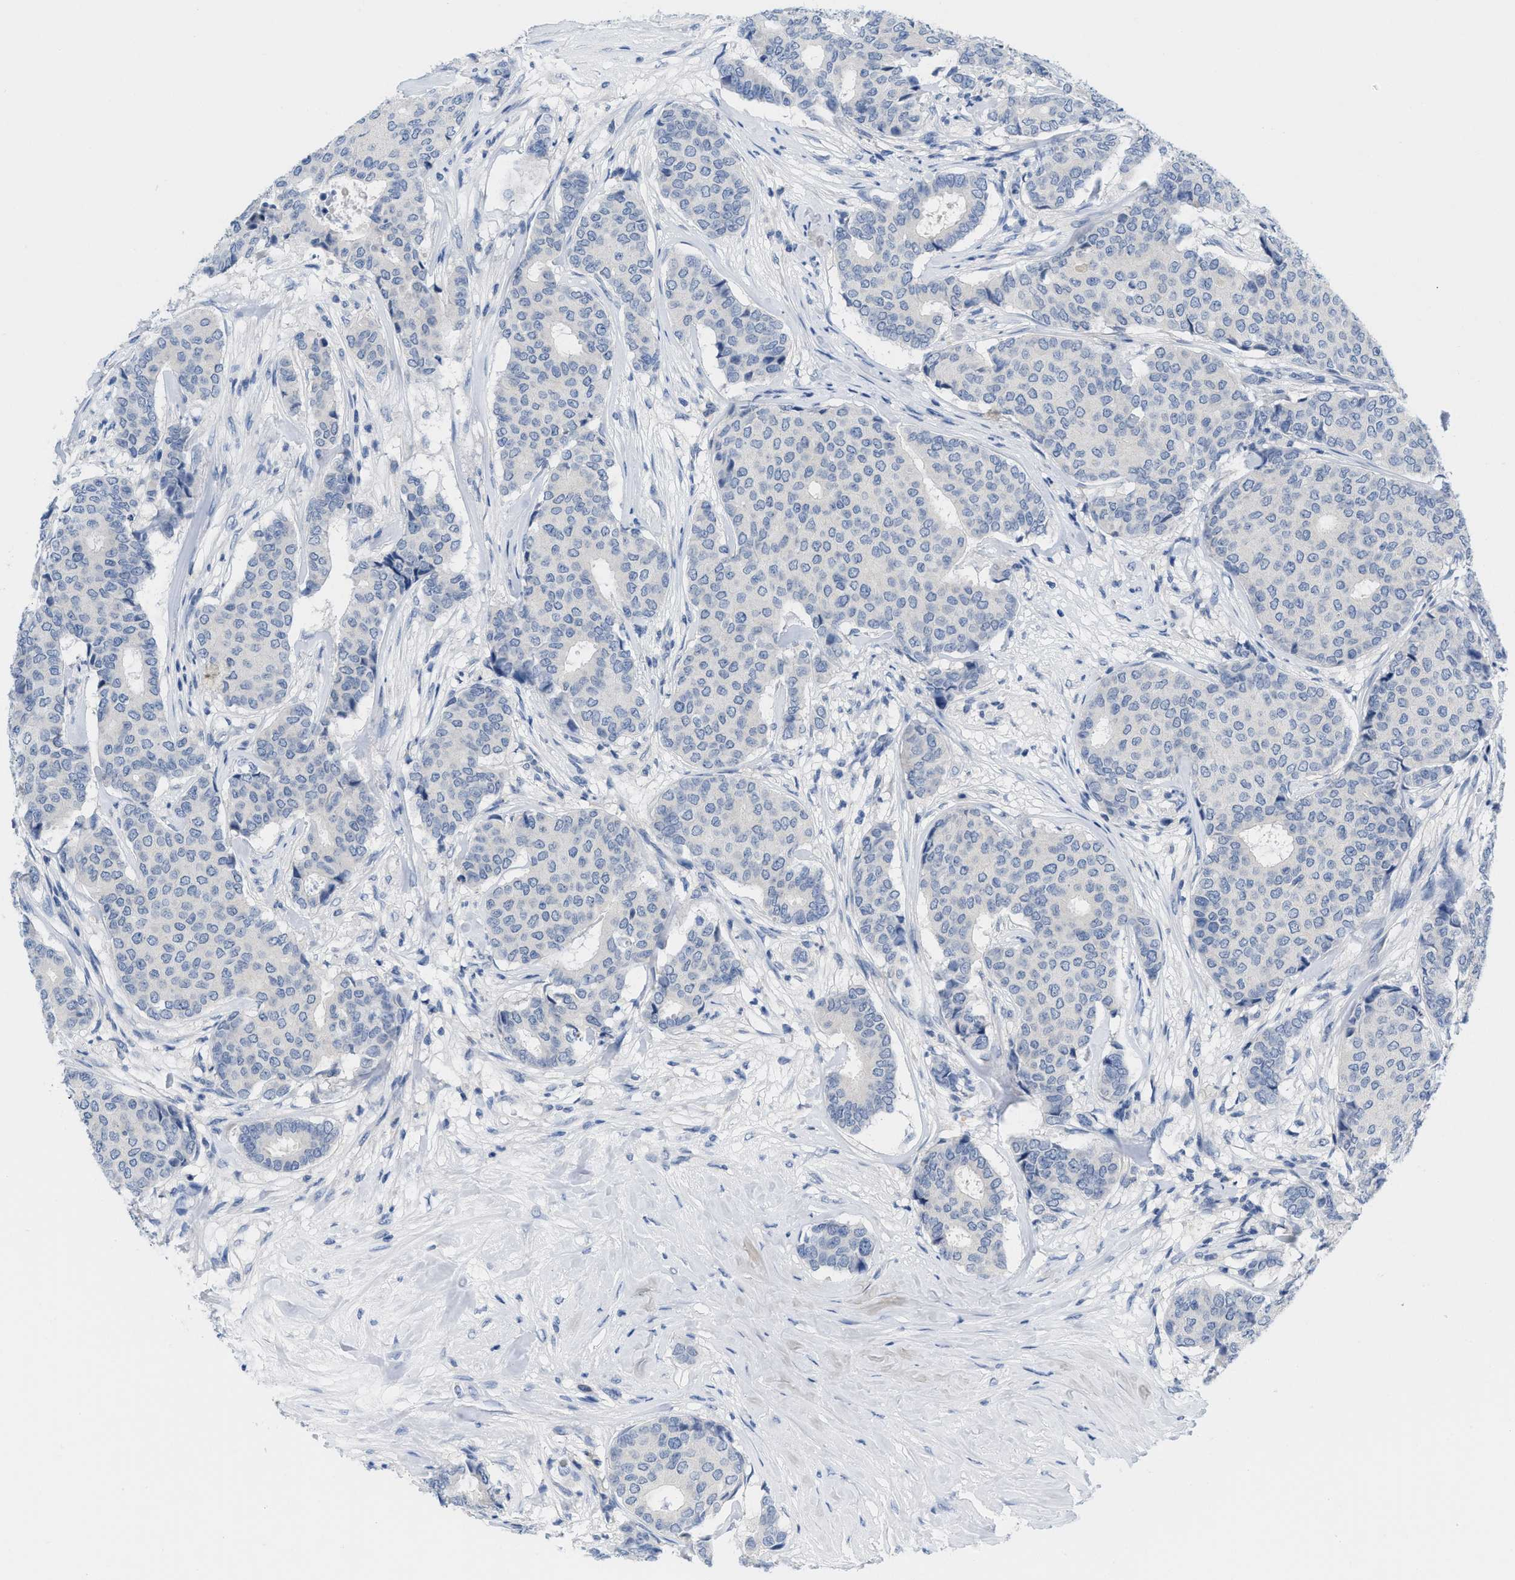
{"staining": {"intensity": "negative", "quantity": "none", "location": "none"}, "tissue": "breast cancer", "cell_type": "Tumor cells", "image_type": "cancer", "snomed": [{"axis": "morphology", "description": "Duct carcinoma"}, {"axis": "topography", "description": "Breast"}], "caption": "Immunohistochemistry (IHC) photomicrograph of human breast intraductal carcinoma stained for a protein (brown), which shows no positivity in tumor cells.", "gene": "PYY", "patient": {"sex": "female", "age": 75}}